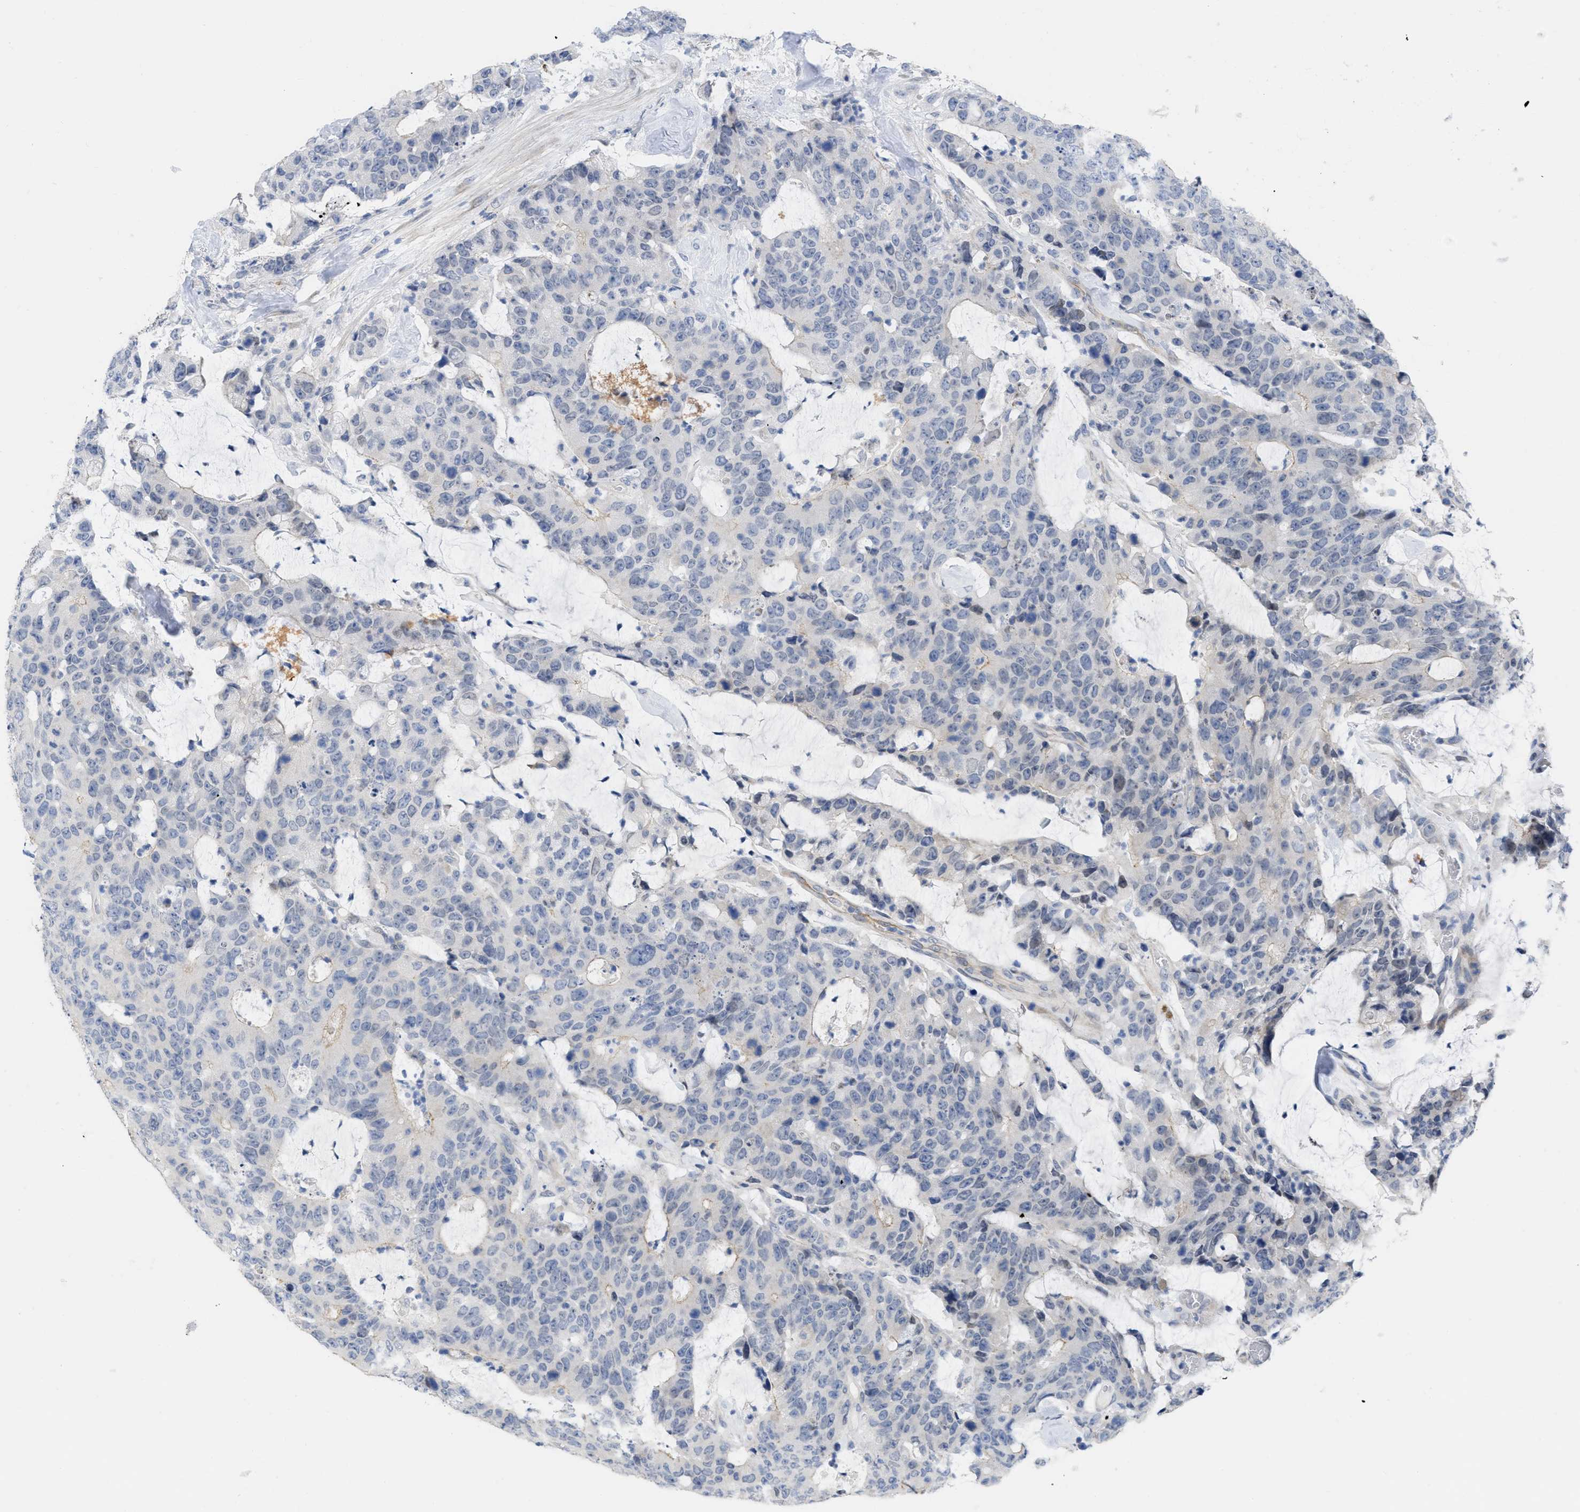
{"staining": {"intensity": "negative", "quantity": "none", "location": "none"}, "tissue": "colorectal cancer", "cell_type": "Tumor cells", "image_type": "cancer", "snomed": [{"axis": "morphology", "description": "Adenocarcinoma, NOS"}, {"axis": "topography", "description": "Colon"}], "caption": "Adenocarcinoma (colorectal) was stained to show a protein in brown. There is no significant staining in tumor cells.", "gene": "ACKR1", "patient": {"sex": "female", "age": 86}}